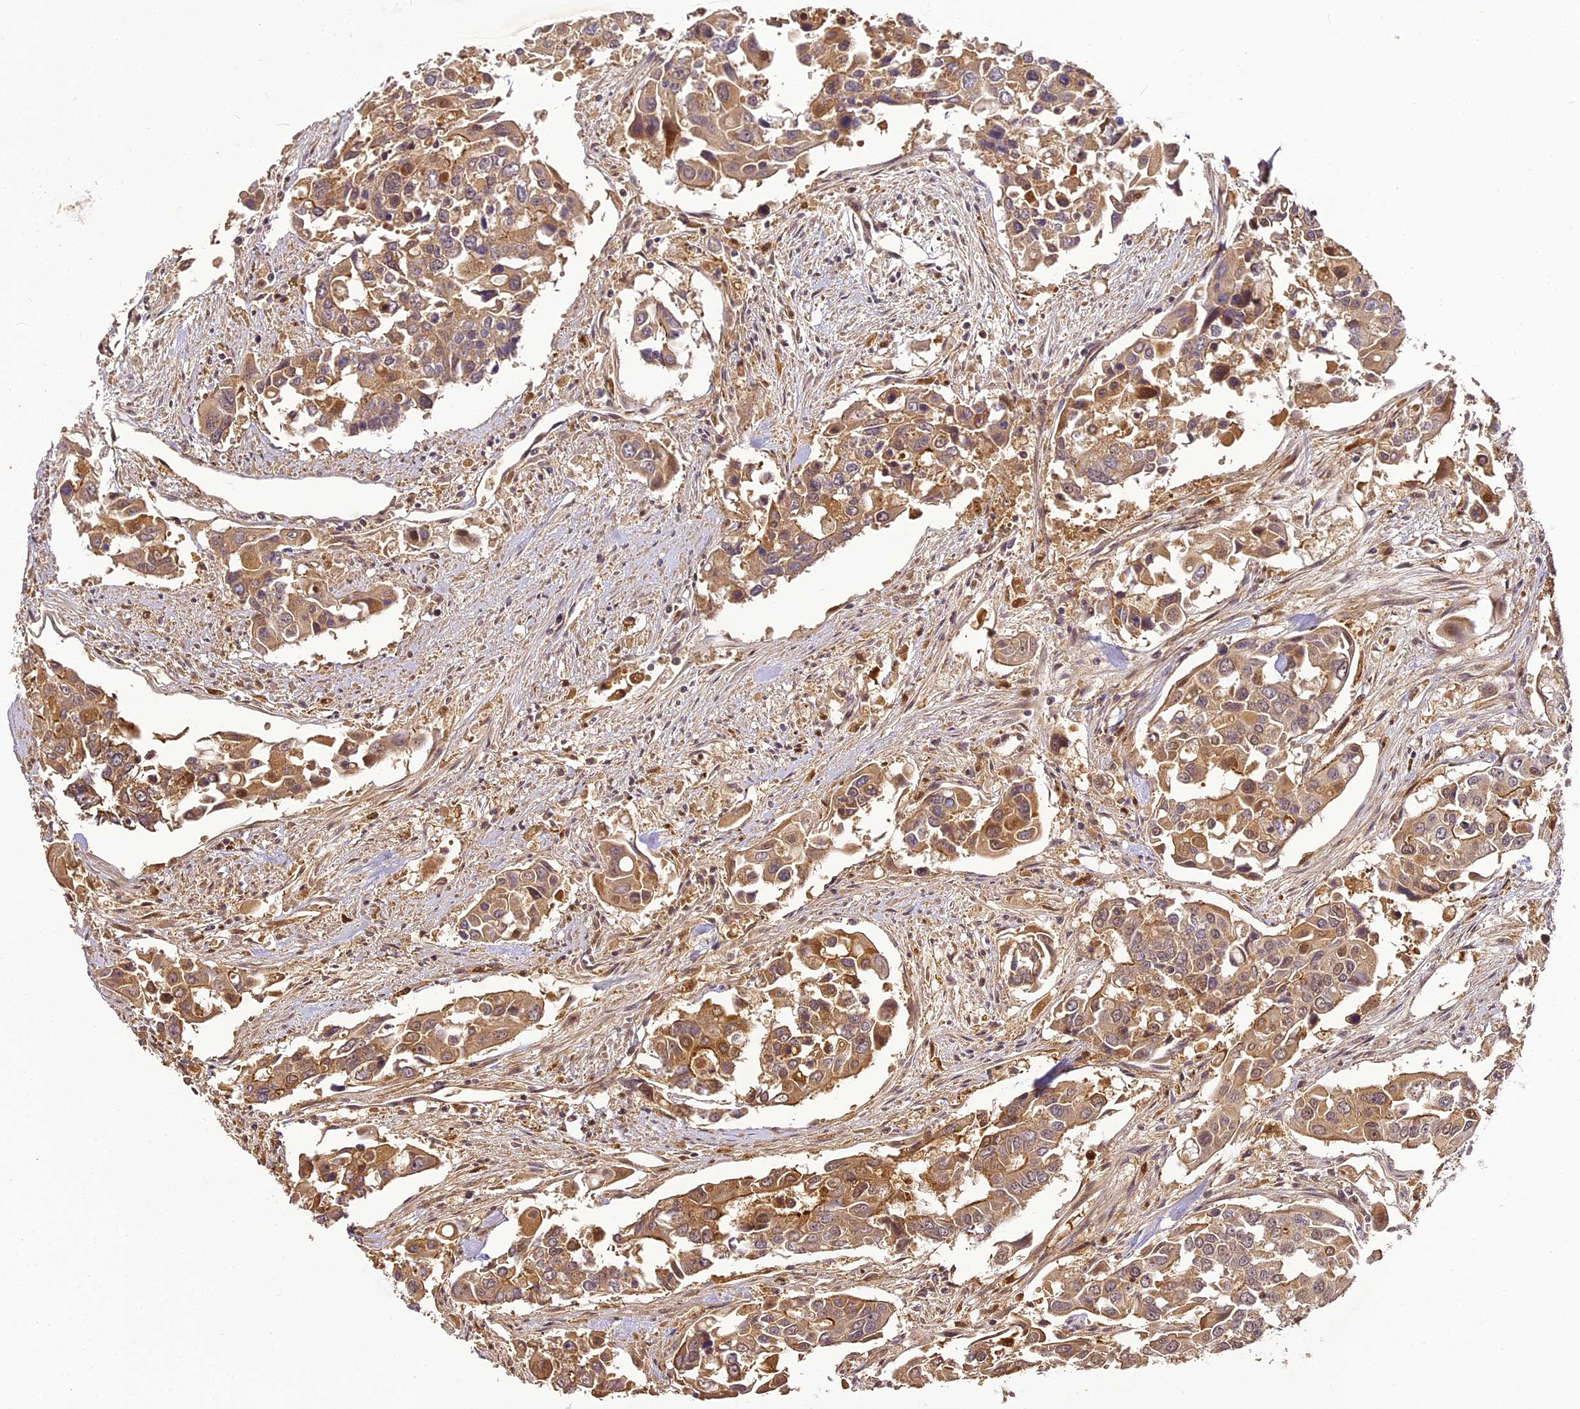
{"staining": {"intensity": "moderate", "quantity": "25%-75%", "location": "cytoplasmic/membranous"}, "tissue": "colorectal cancer", "cell_type": "Tumor cells", "image_type": "cancer", "snomed": [{"axis": "morphology", "description": "Adenocarcinoma, NOS"}, {"axis": "topography", "description": "Colon"}], "caption": "Immunohistochemistry photomicrograph of human adenocarcinoma (colorectal) stained for a protein (brown), which shows medium levels of moderate cytoplasmic/membranous positivity in approximately 25%-75% of tumor cells.", "gene": "BCDIN3D", "patient": {"sex": "male", "age": 77}}